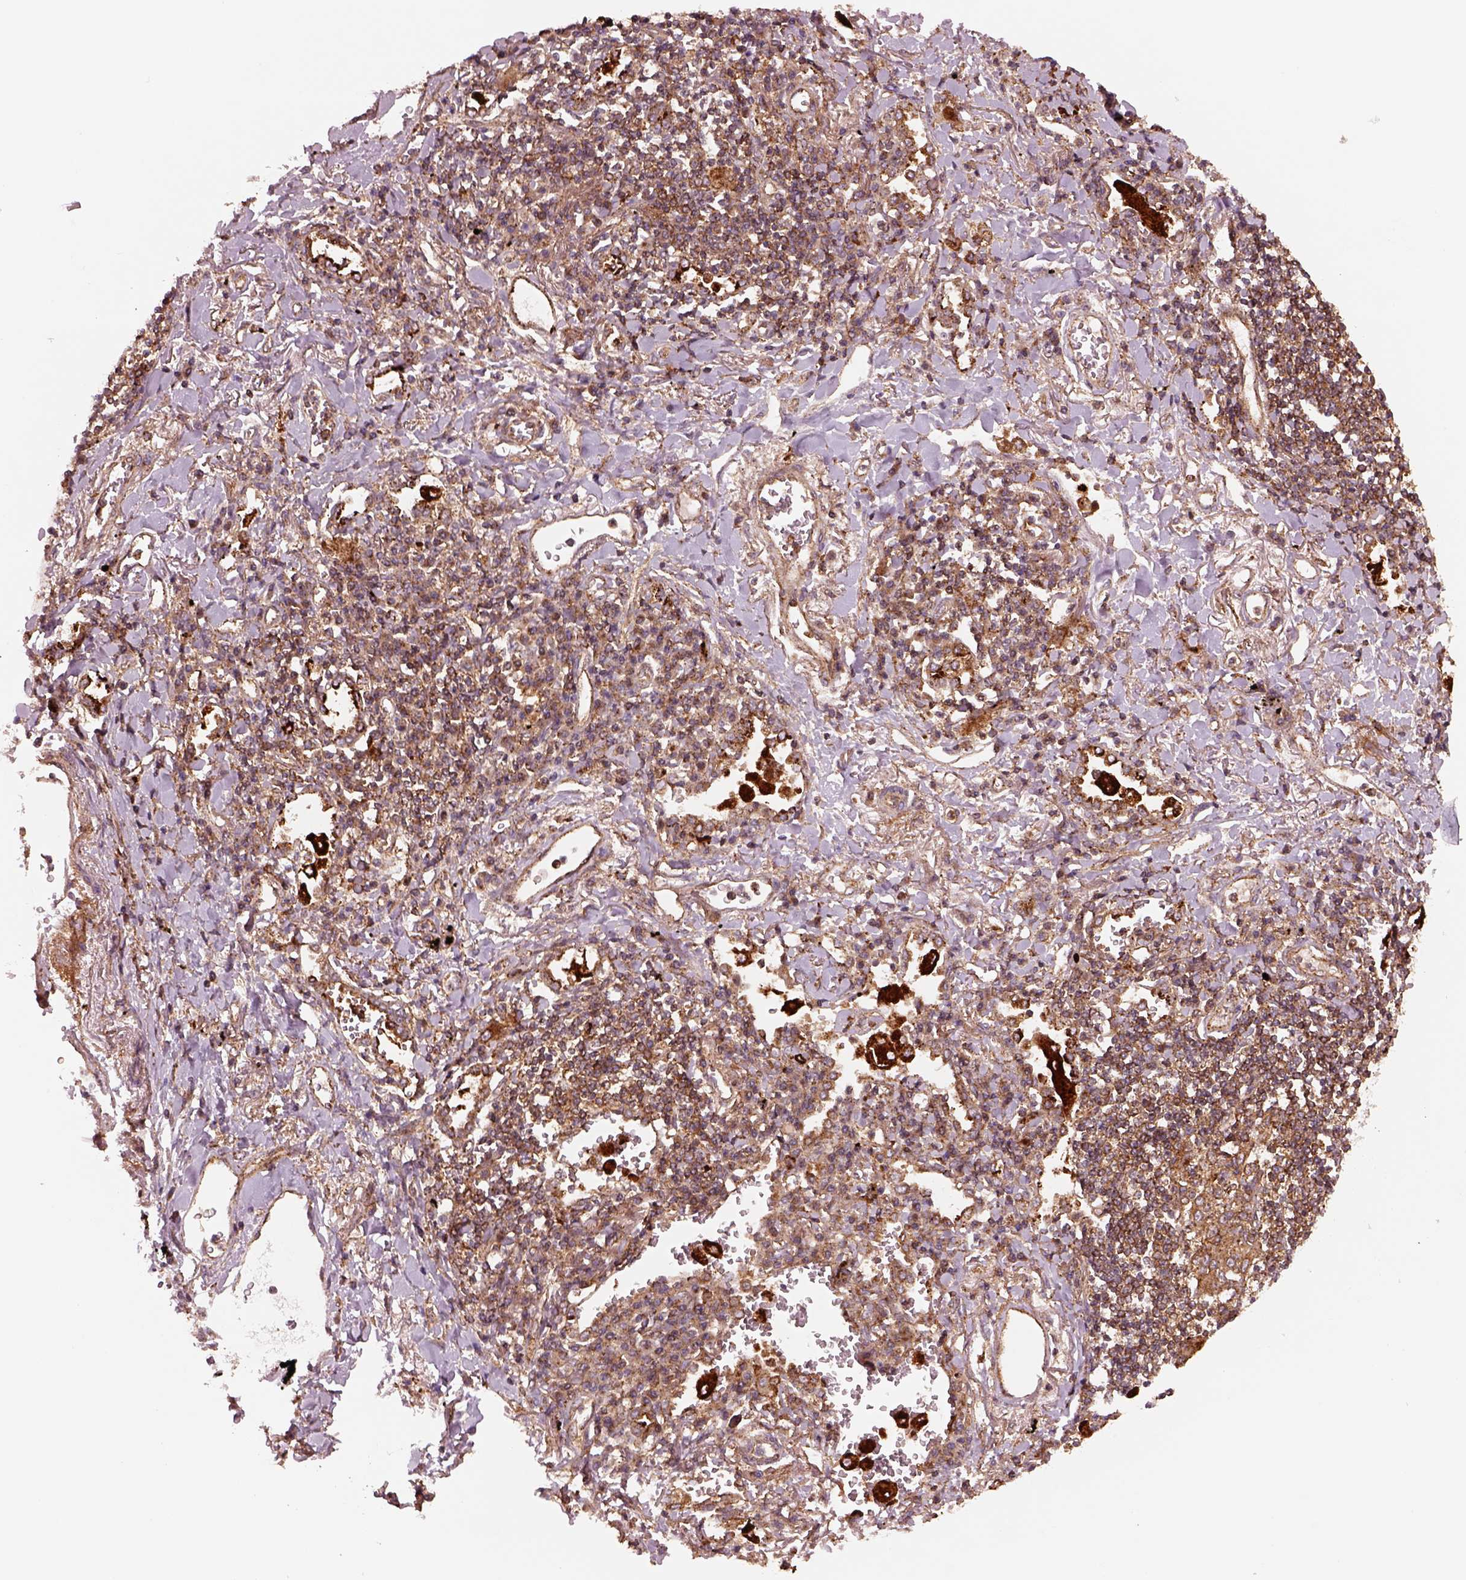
{"staining": {"intensity": "strong", "quantity": "<25%", "location": "cytoplasmic/membranous"}, "tissue": "lung cancer", "cell_type": "Tumor cells", "image_type": "cancer", "snomed": [{"axis": "morphology", "description": "Squamous cell carcinoma, NOS"}, {"axis": "topography", "description": "Lung"}], "caption": "Protein expression analysis of squamous cell carcinoma (lung) shows strong cytoplasmic/membranous expression in approximately <25% of tumor cells. The staining was performed using DAB (3,3'-diaminobenzidine), with brown indicating positive protein expression. Nuclei are stained blue with hematoxylin.", "gene": "WASHC2A", "patient": {"sex": "male", "age": 82}}